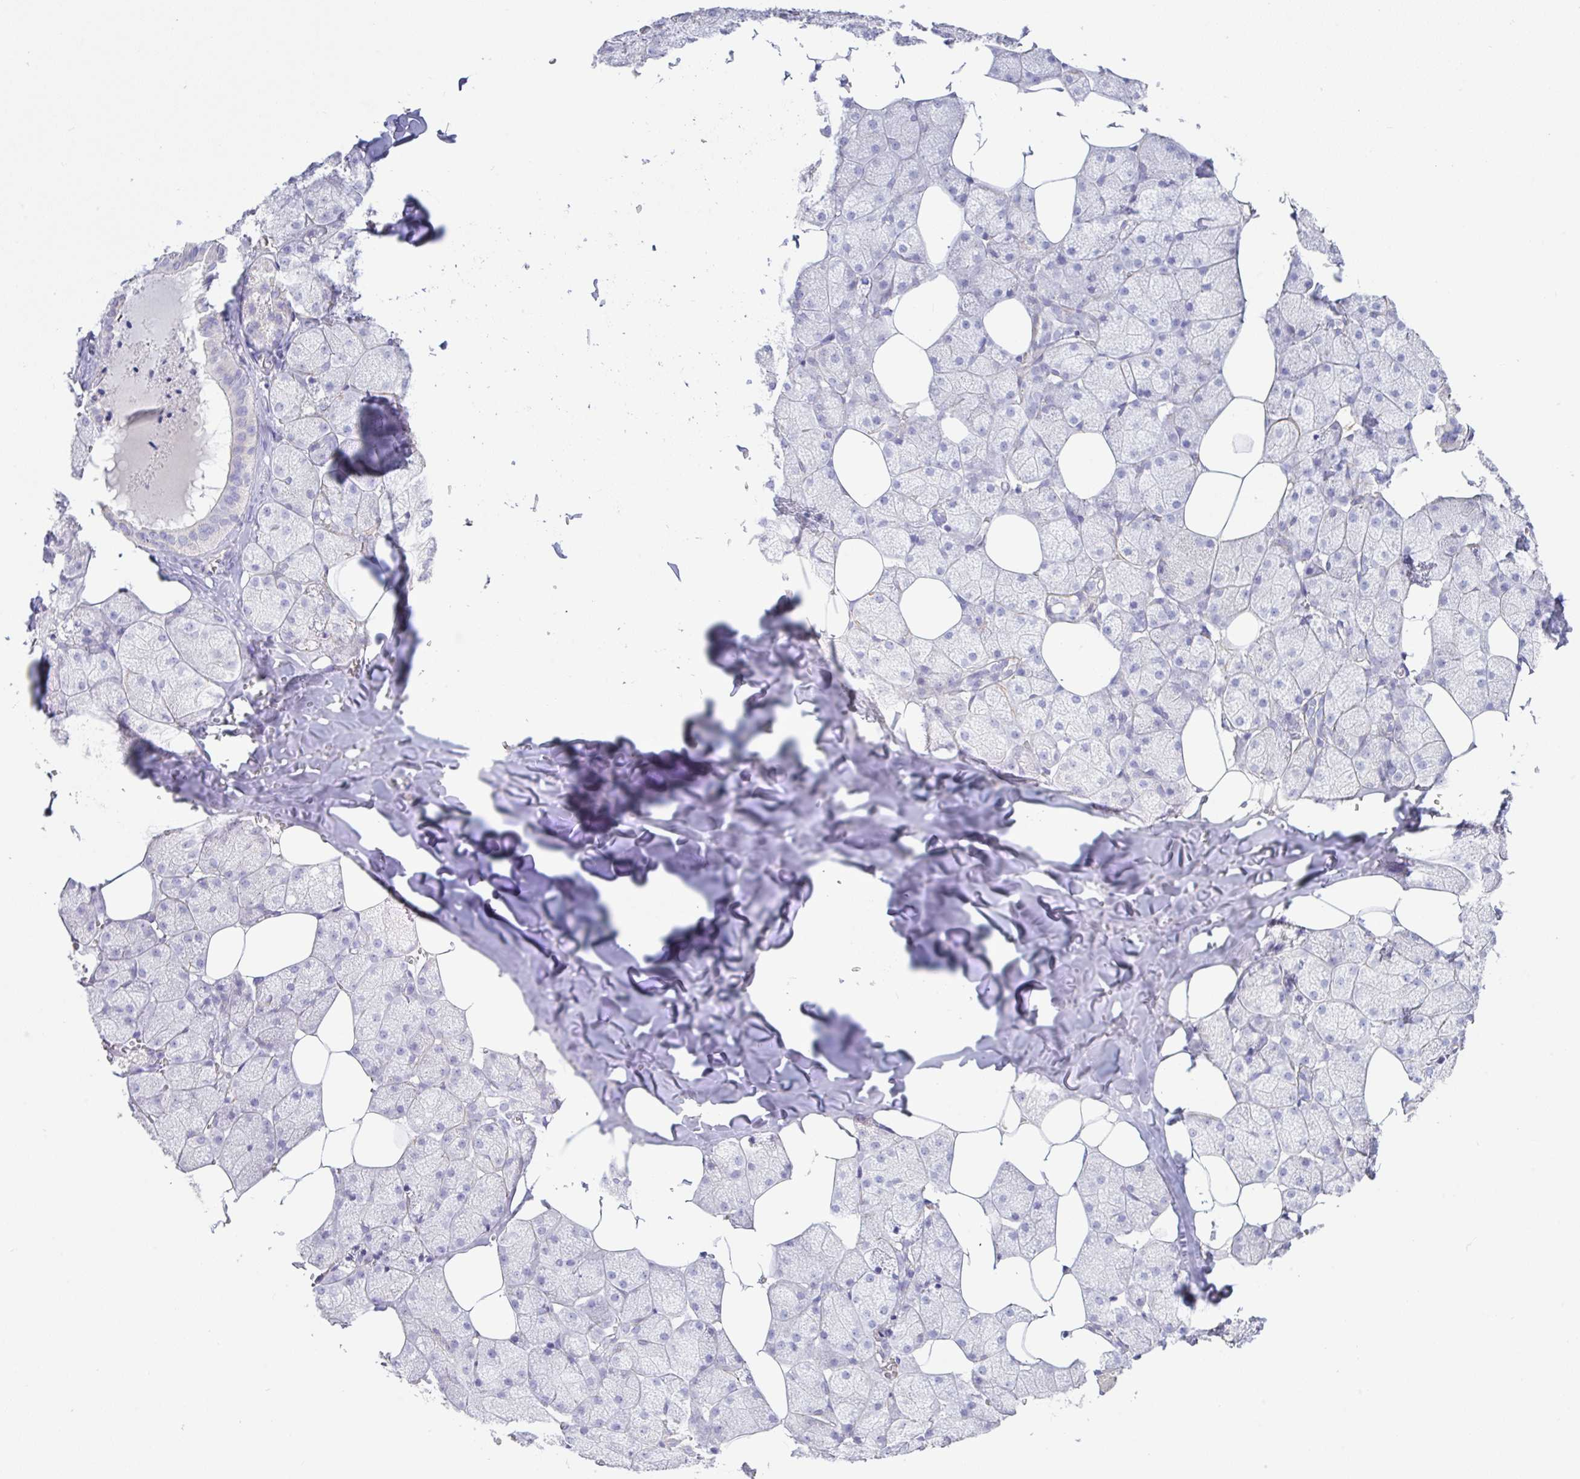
{"staining": {"intensity": "moderate", "quantity": "<25%", "location": "cytoplasmic/membranous"}, "tissue": "salivary gland", "cell_type": "Glandular cells", "image_type": "normal", "snomed": [{"axis": "morphology", "description": "Normal tissue, NOS"}, {"axis": "topography", "description": "Salivary gland"}, {"axis": "topography", "description": "Peripheral nerve tissue"}], "caption": "Immunohistochemical staining of benign salivary gland reveals <25% levels of moderate cytoplasmic/membranous protein staining in about <25% of glandular cells. (Stains: DAB in brown, nuclei in blue, Microscopy: brightfield microscopy at high magnification).", "gene": "PYGM", "patient": {"sex": "male", "age": 38}}